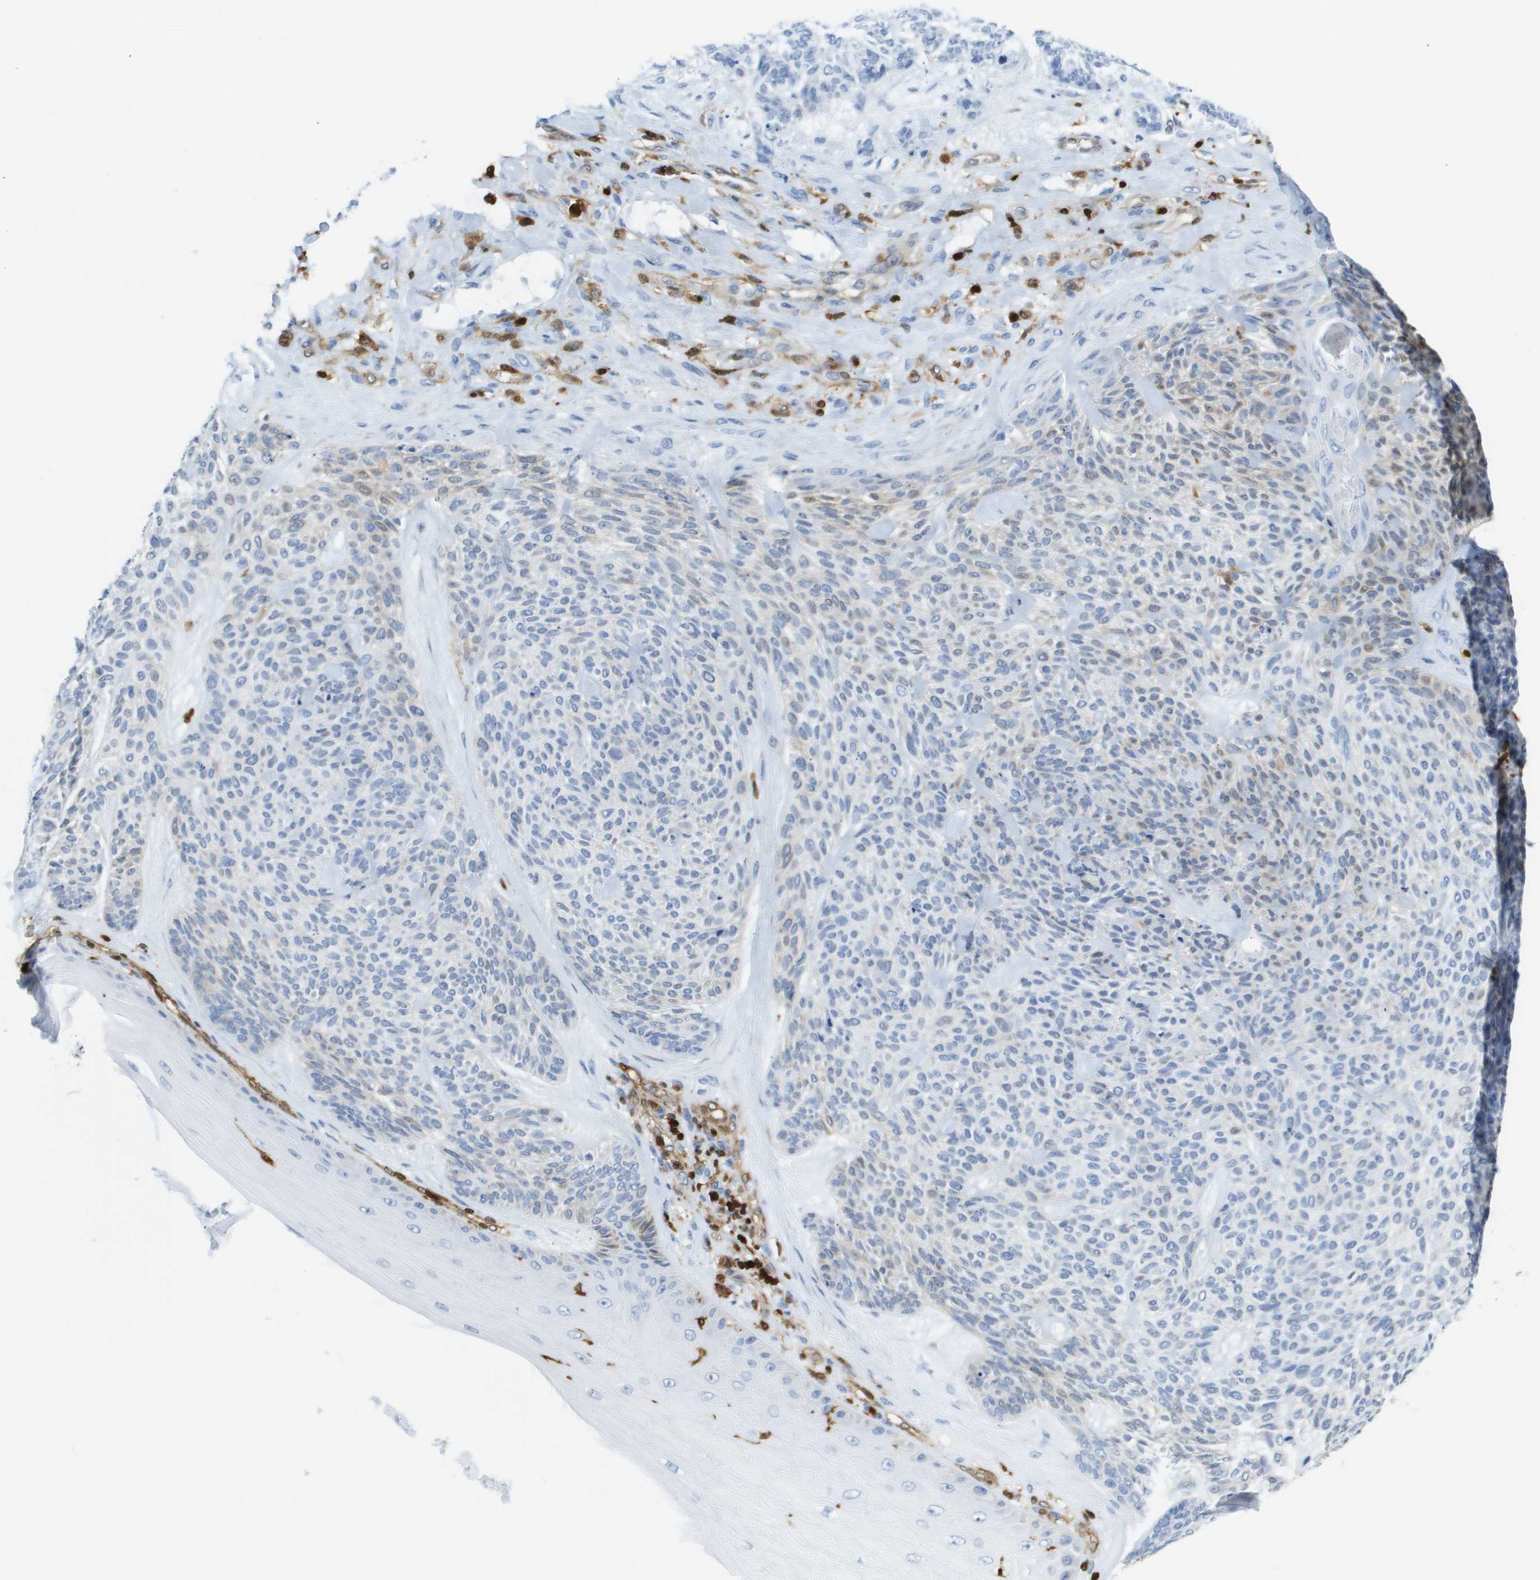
{"staining": {"intensity": "weak", "quantity": "<25%", "location": "cytoplasmic/membranous"}, "tissue": "skin cancer", "cell_type": "Tumor cells", "image_type": "cancer", "snomed": [{"axis": "morphology", "description": "Basal cell carcinoma"}, {"axis": "topography", "description": "Skin"}], "caption": "DAB (3,3'-diaminobenzidine) immunohistochemical staining of human skin cancer (basal cell carcinoma) reveals no significant positivity in tumor cells.", "gene": "DOCK5", "patient": {"sex": "male", "age": 55}}